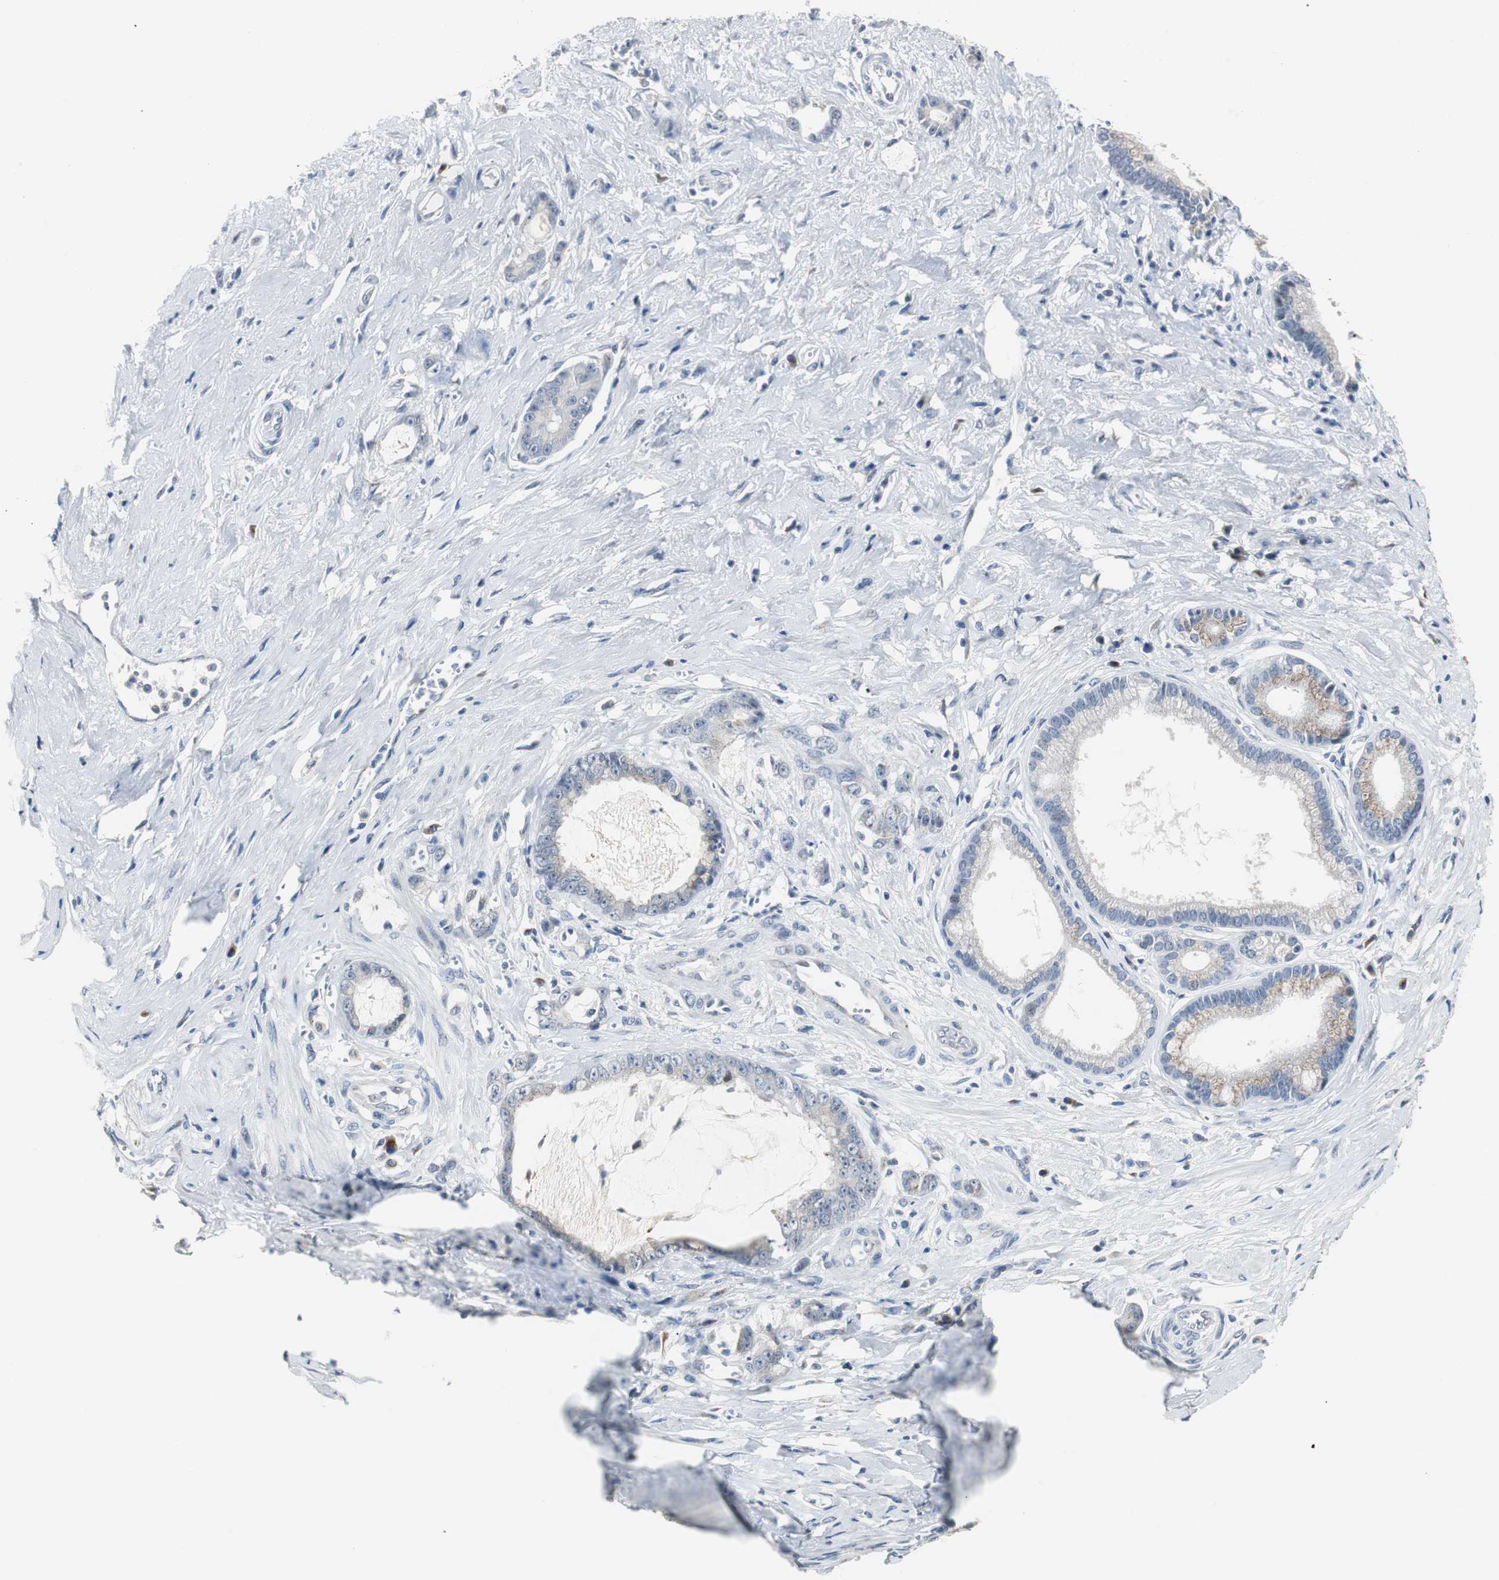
{"staining": {"intensity": "negative", "quantity": "none", "location": "none"}, "tissue": "pancreatic cancer", "cell_type": "Tumor cells", "image_type": "cancer", "snomed": [{"axis": "morphology", "description": "Adenocarcinoma, NOS"}, {"axis": "topography", "description": "Pancreas"}], "caption": "Immunohistochemistry (IHC) photomicrograph of neoplastic tissue: human adenocarcinoma (pancreatic) stained with DAB exhibits no significant protein expression in tumor cells. (DAB (3,3'-diaminobenzidine) immunohistochemistry, high magnification).", "gene": "SOX30", "patient": {"sex": "female", "age": 73}}